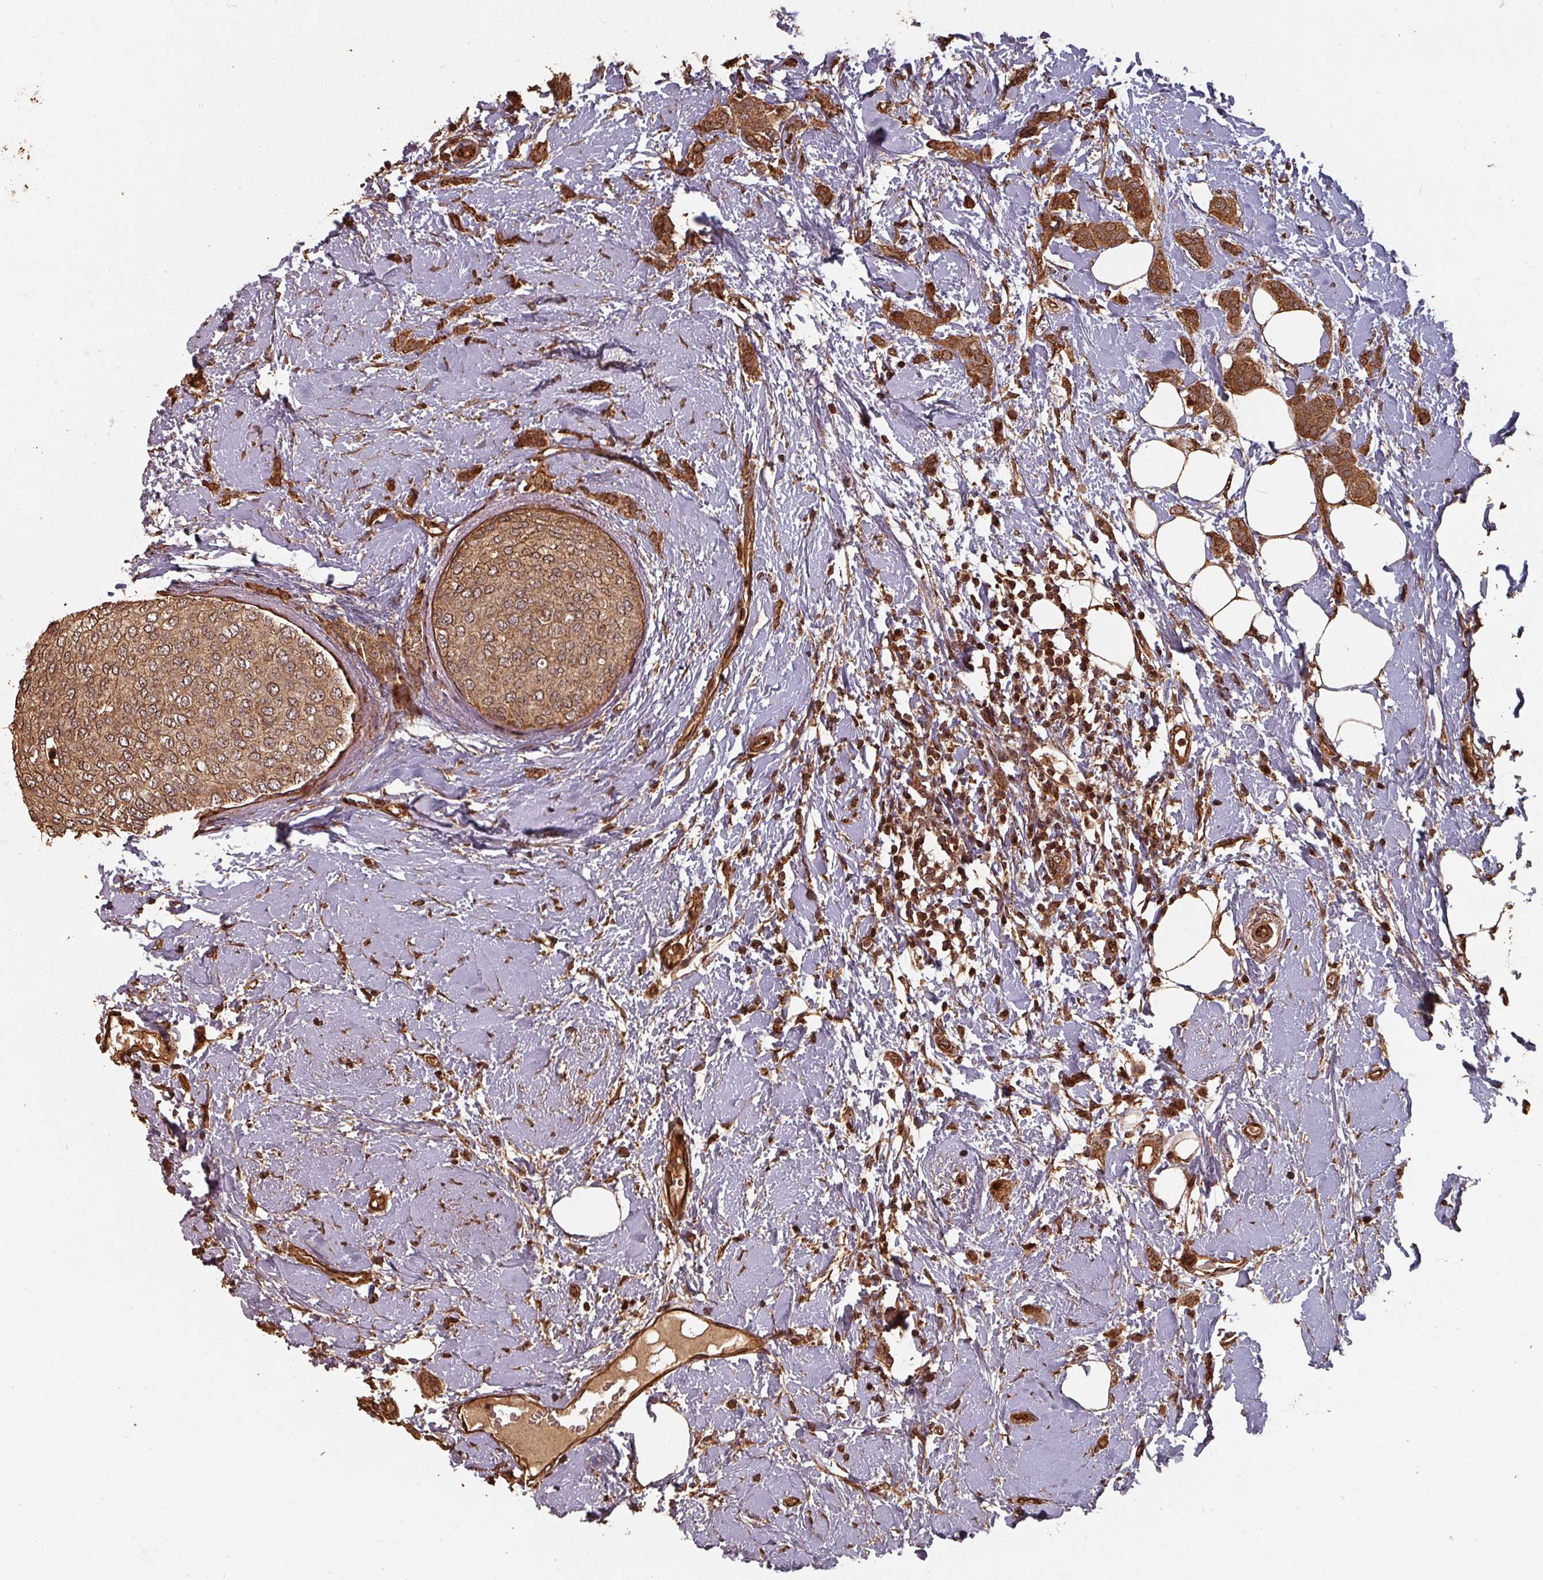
{"staining": {"intensity": "strong", "quantity": ">75%", "location": "cytoplasmic/membranous,nuclear"}, "tissue": "breast cancer", "cell_type": "Tumor cells", "image_type": "cancer", "snomed": [{"axis": "morphology", "description": "Duct carcinoma"}, {"axis": "topography", "description": "Breast"}], "caption": "There is high levels of strong cytoplasmic/membranous and nuclear positivity in tumor cells of invasive ductal carcinoma (breast), as demonstrated by immunohistochemical staining (brown color).", "gene": "EID1", "patient": {"sex": "female", "age": 72}}